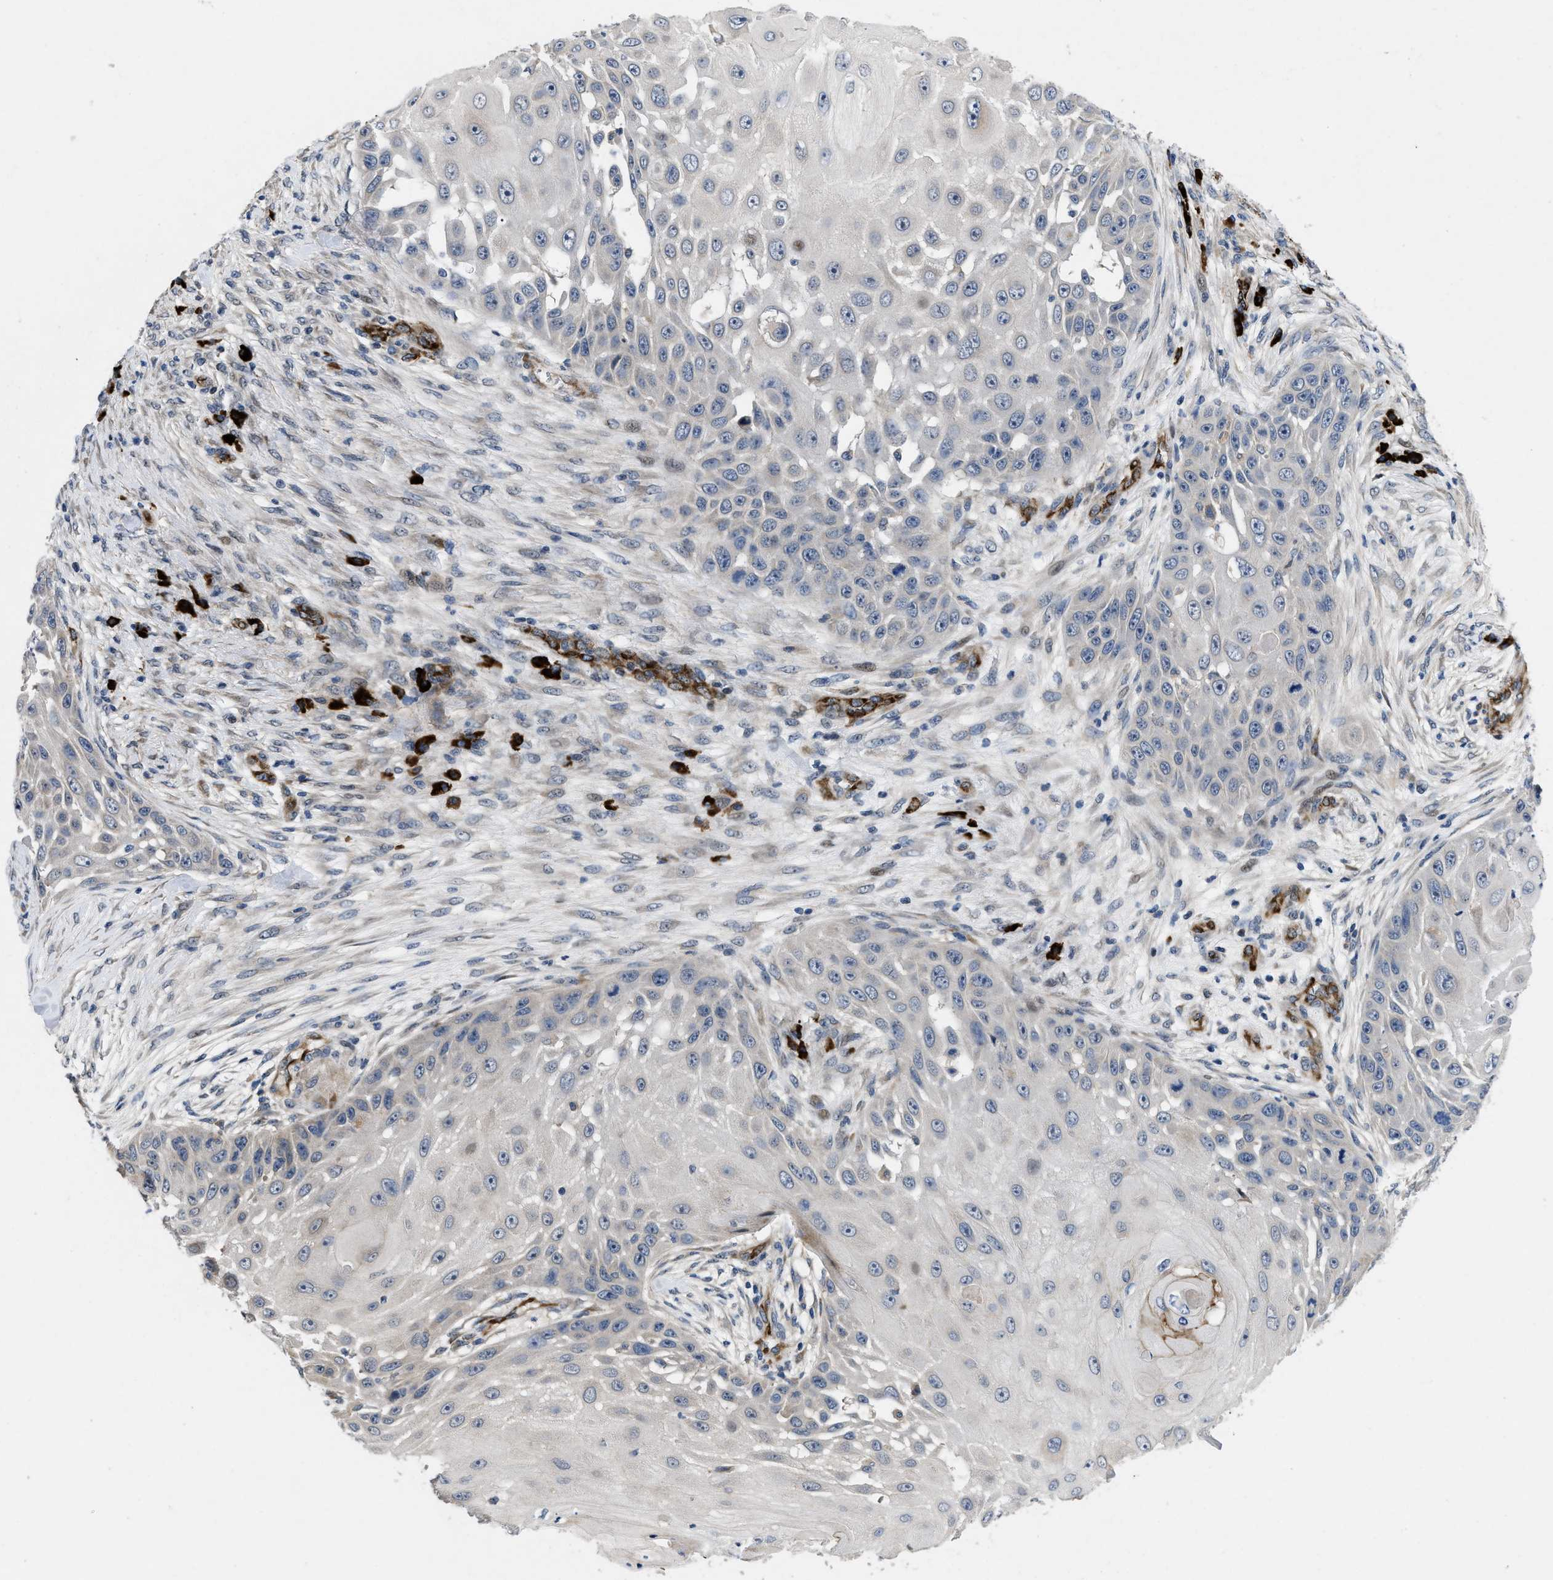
{"staining": {"intensity": "negative", "quantity": "none", "location": "none"}, "tissue": "skin cancer", "cell_type": "Tumor cells", "image_type": "cancer", "snomed": [{"axis": "morphology", "description": "Squamous cell carcinoma, NOS"}, {"axis": "topography", "description": "Skin"}], "caption": "Immunohistochemical staining of skin cancer (squamous cell carcinoma) reveals no significant staining in tumor cells.", "gene": "HSPA12B", "patient": {"sex": "female", "age": 44}}